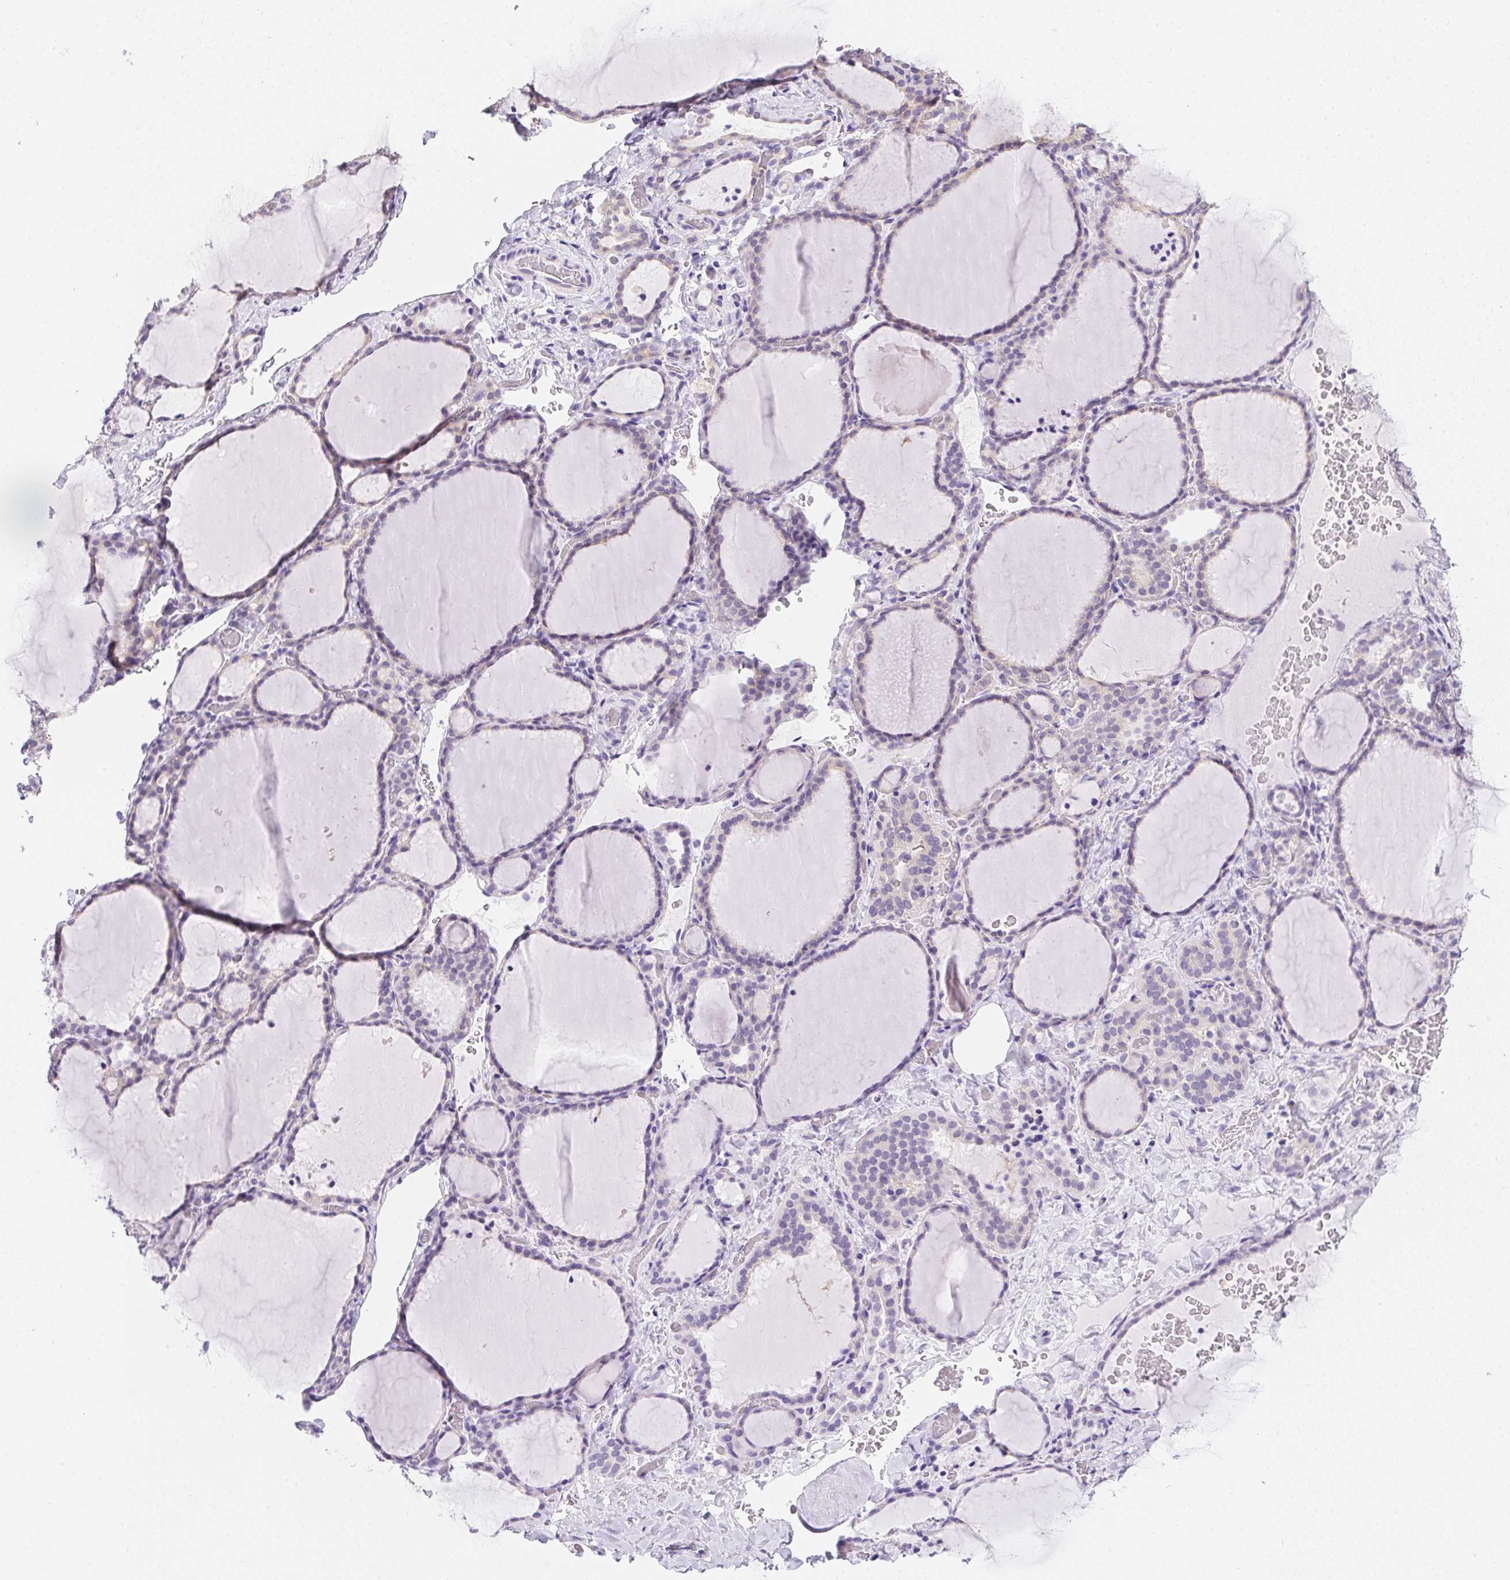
{"staining": {"intensity": "weak", "quantity": "<25%", "location": "cytoplasmic/membranous"}, "tissue": "thyroid gland", "cell_type": "Glandular cells", "image_type": "normal", "snomed": [{"axis": "morphology", "description": "Normal tissue, NOS"}, {"axis": "topography", "description": "Thyroid gland"}], "caption": "The photomicrograph demonstrates no staining of glandular cells in benign thyroid gland. (DAB (3,3'-diaminobenzidine) immunohistochemistry (IHC) visualized using brightfield microscopy, high magnification).", "gene": "PRKAA1", "patient": {"sex": "female", "age": 22}}